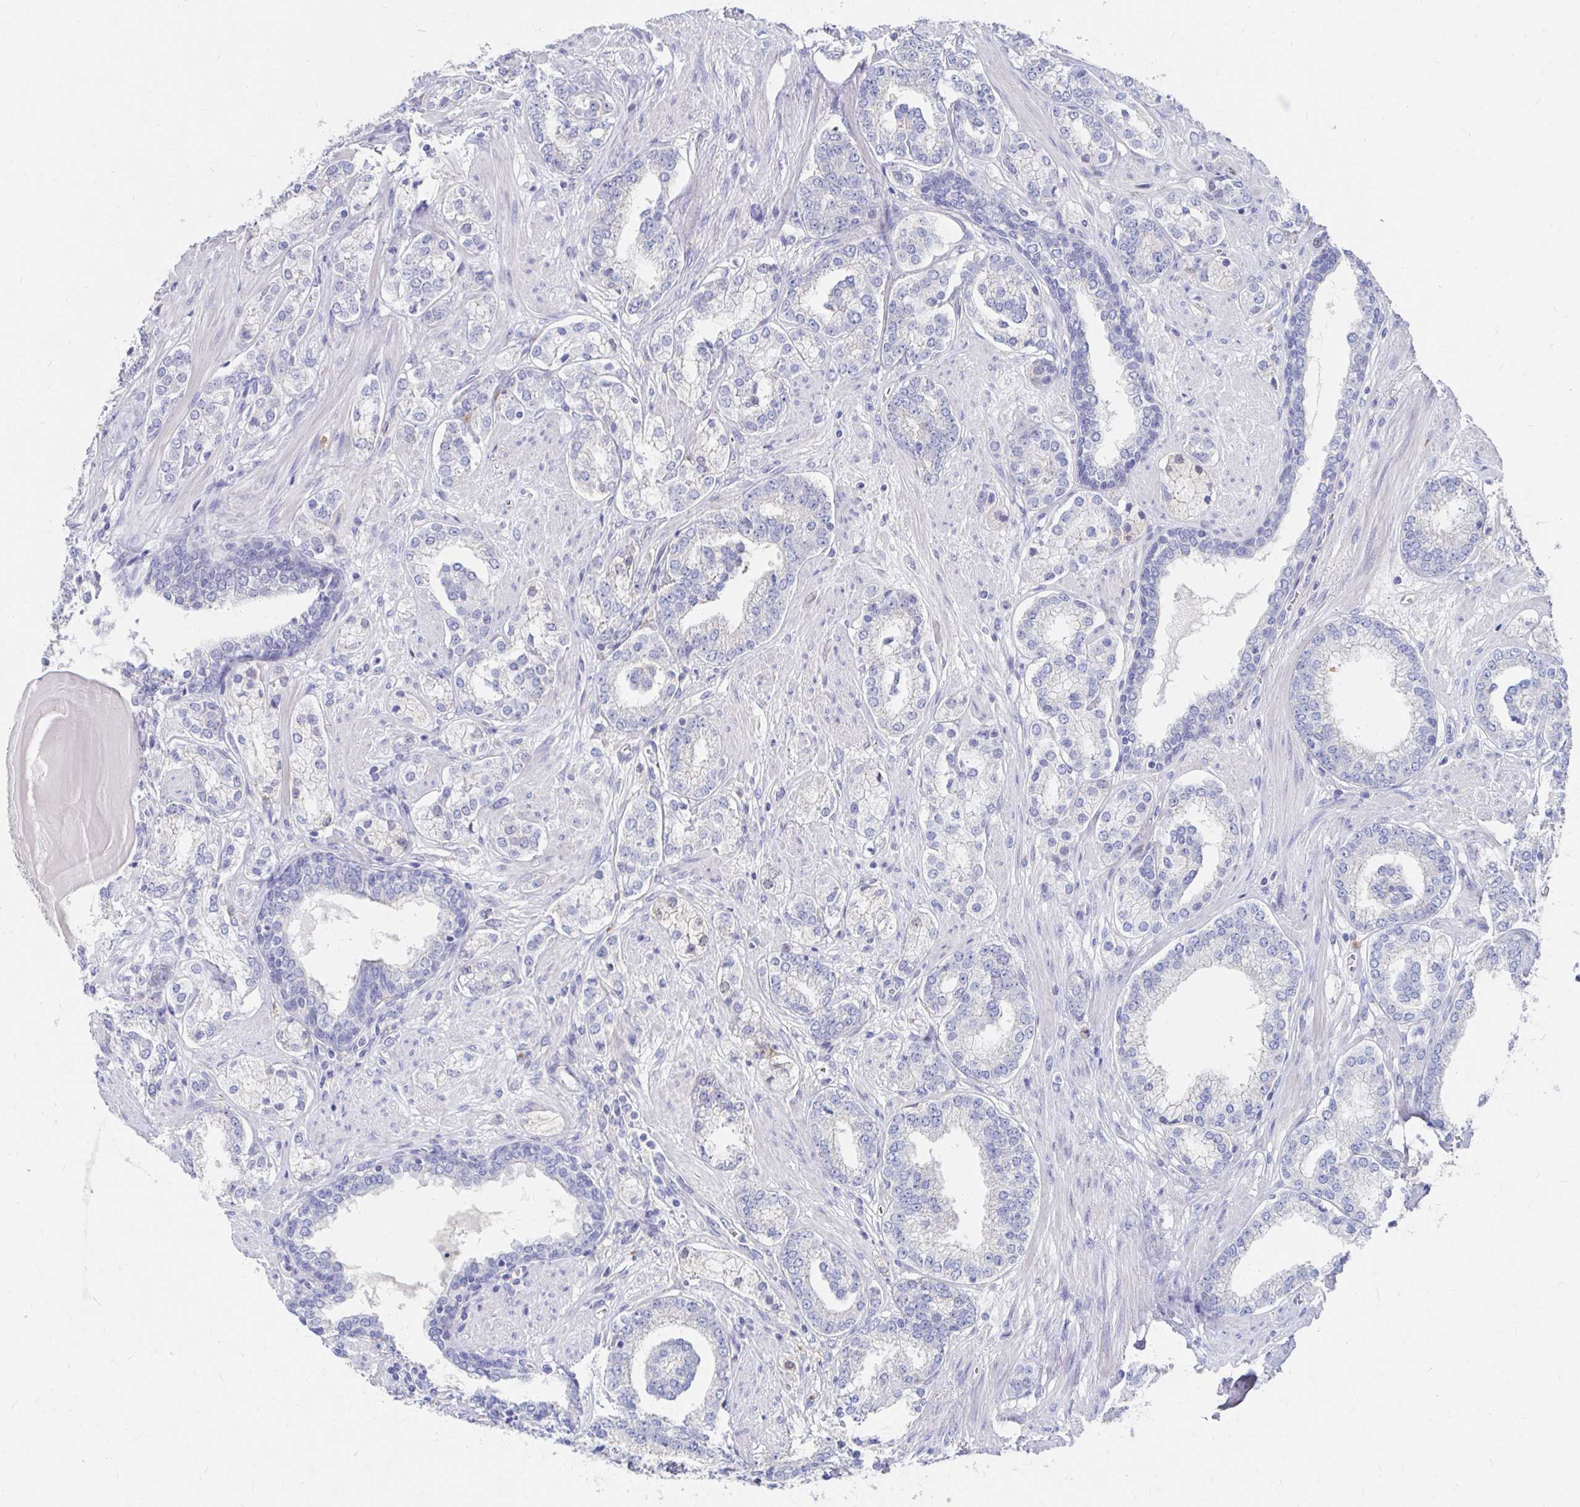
{"staining": {"intensity": "negative", "quantity": "none", "location": "none"}, "tissue": "prostate cancer", "cell_type": "Tumor cells", "image_type": "cancer", "snomed": [{"axis": "morphology", "description": "Adenocarcinoma, High grade"}, {"axis": "topography", "description": "Prostate"}], "caption": "An immunohistochemistry (IHC) photomicrograph of prostate cancer (adenocarcinoma (high-grade)) is shown. There is no staining in tumor cells of prostate cancer (adenocarcinoma (high-grade)).", "gene": "LAMC3", "patient": {"sex": "male", "age": 62}}